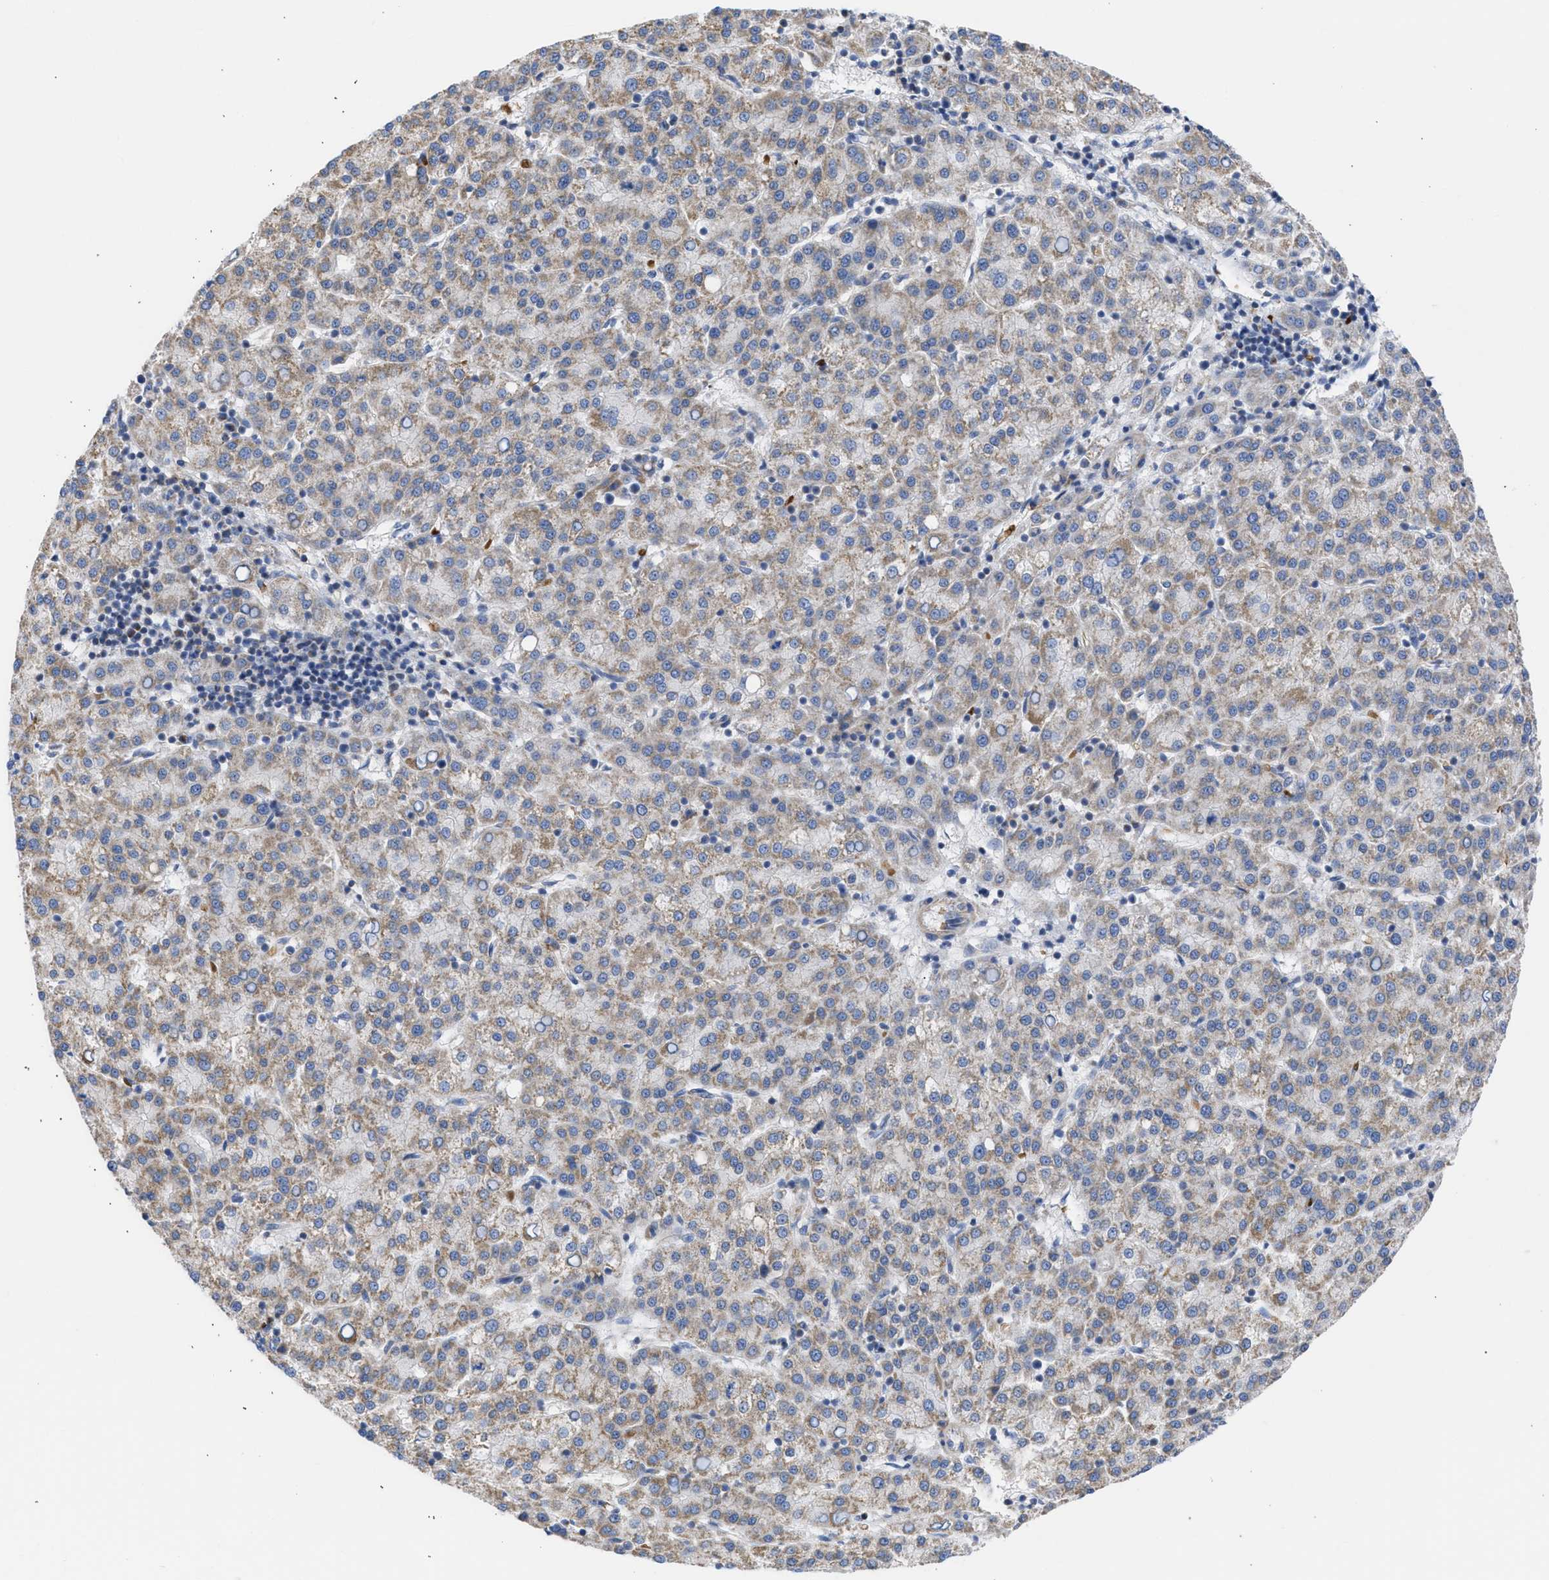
{"staining": {"intensity": "moderate", "quantity": ">75%", "location": "cytoplasmic/membranous"}, "tissue": "liver cancer", "cell_type": "Tumor cells", "image_type": "cancer", "snomed": [{"axis": "morphology", "description": "Carcinoma, Hepatocellular, NOS"}, {"axis": "topography", "description": "Liver"}], "caption": "IHC photomicrograph of neoplastic tissue: liver cancer (hepatocellular carcinoma) stained using immunohistochemistry (IHC) exhibits medium levels of moderate protein expression localized specifically in the cytoplasmic/membranous of tumor cells, appearing as a cytoplasmic/membranous brown color.", "gene": "BTG3", "patient": {"sex": "female", "age": 58}}